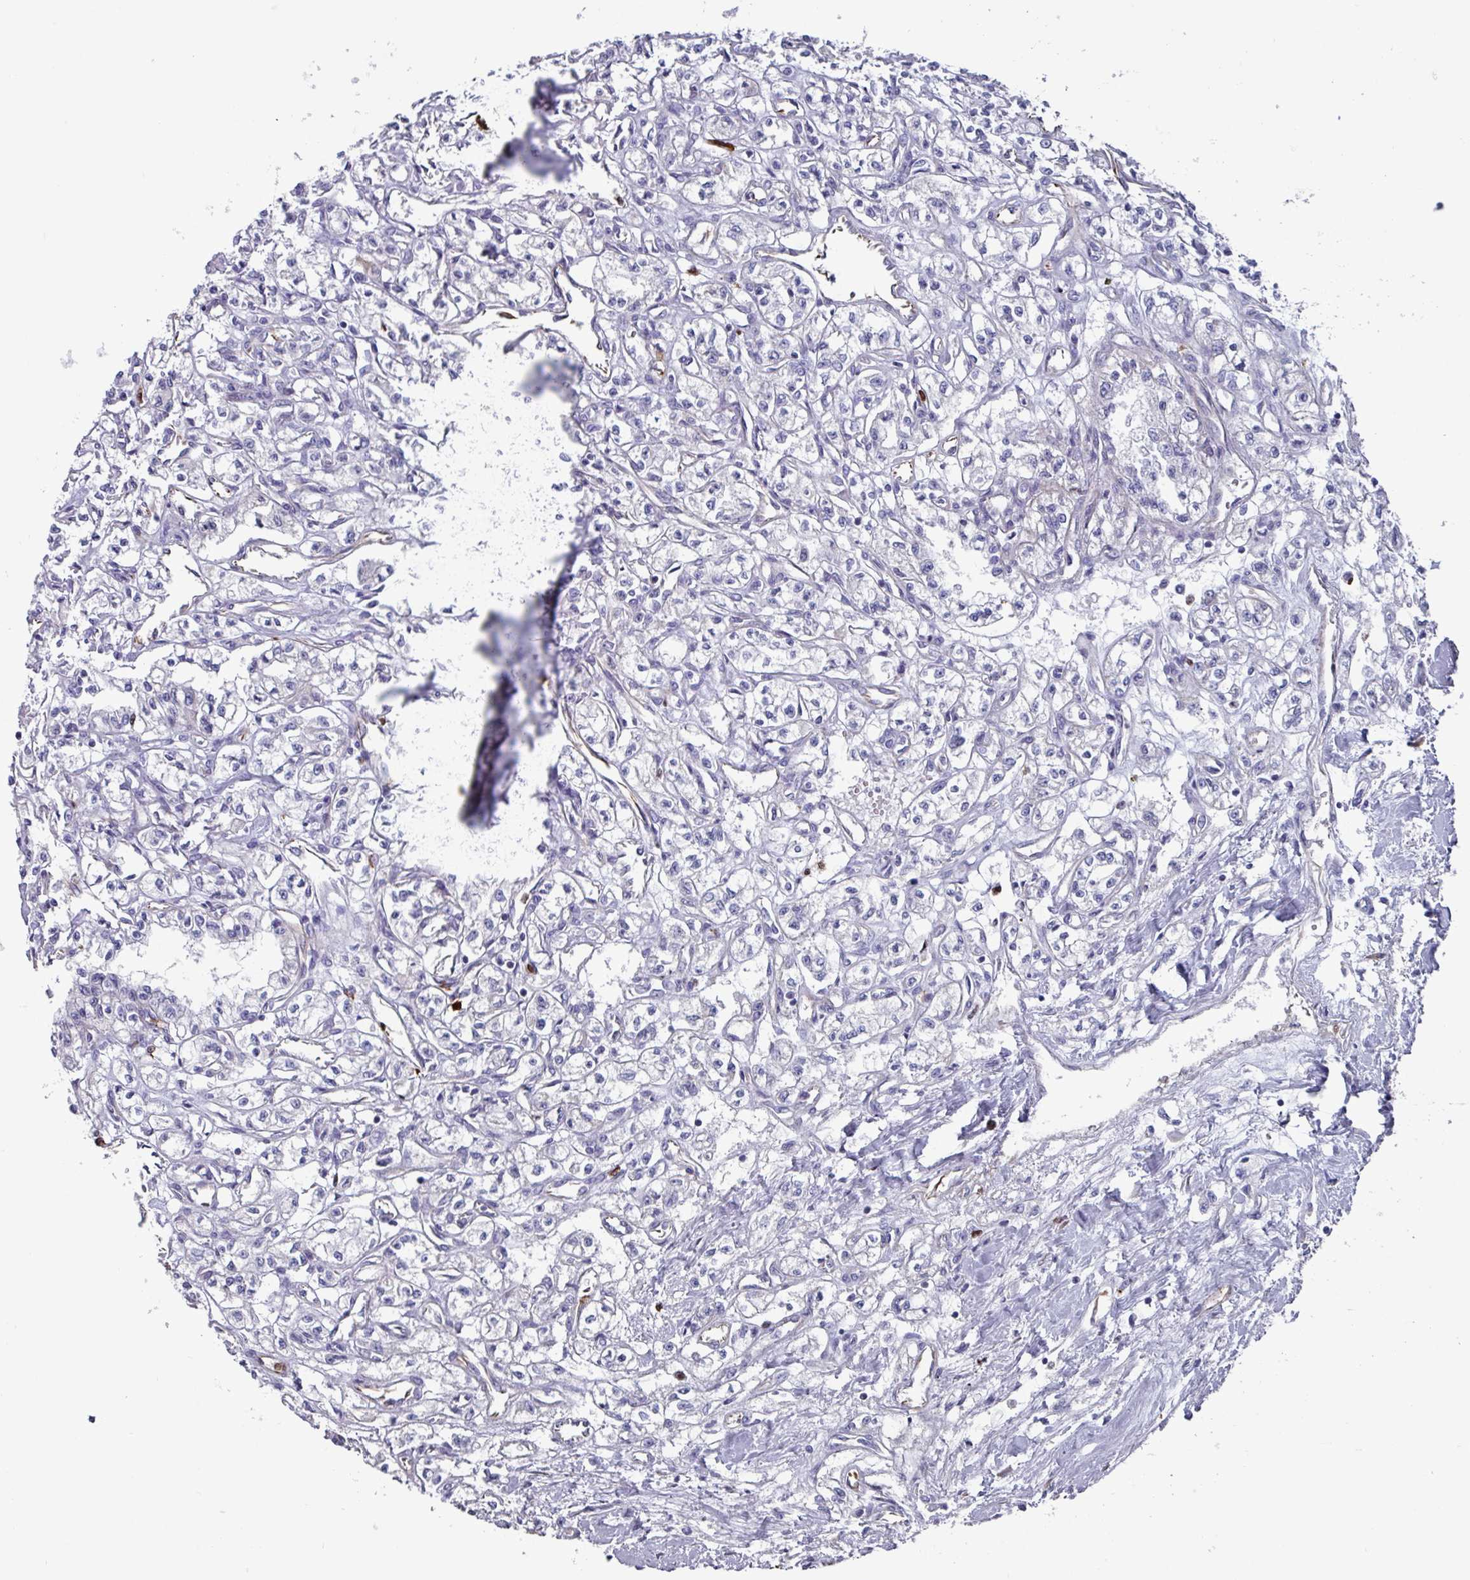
{"staining": {"intensity": "negative", "quantity": "none", "location": "none"}, "tissue": "renal cancer", "cell_type": "Tumor cells", "image_type": "cancer", "snomed": [{"axis": "morphology", "description": "Adenocarcinoma, NOS"}, {"axis": "topography", "description": "Kidney"}], "caption": "This is an immunohistochemistry photomicrograph of renal adenocarcinoma. There is no staining in tumor cells.", "gene": "UQCC2", "patient": {"sex": "male", "age": 56}}